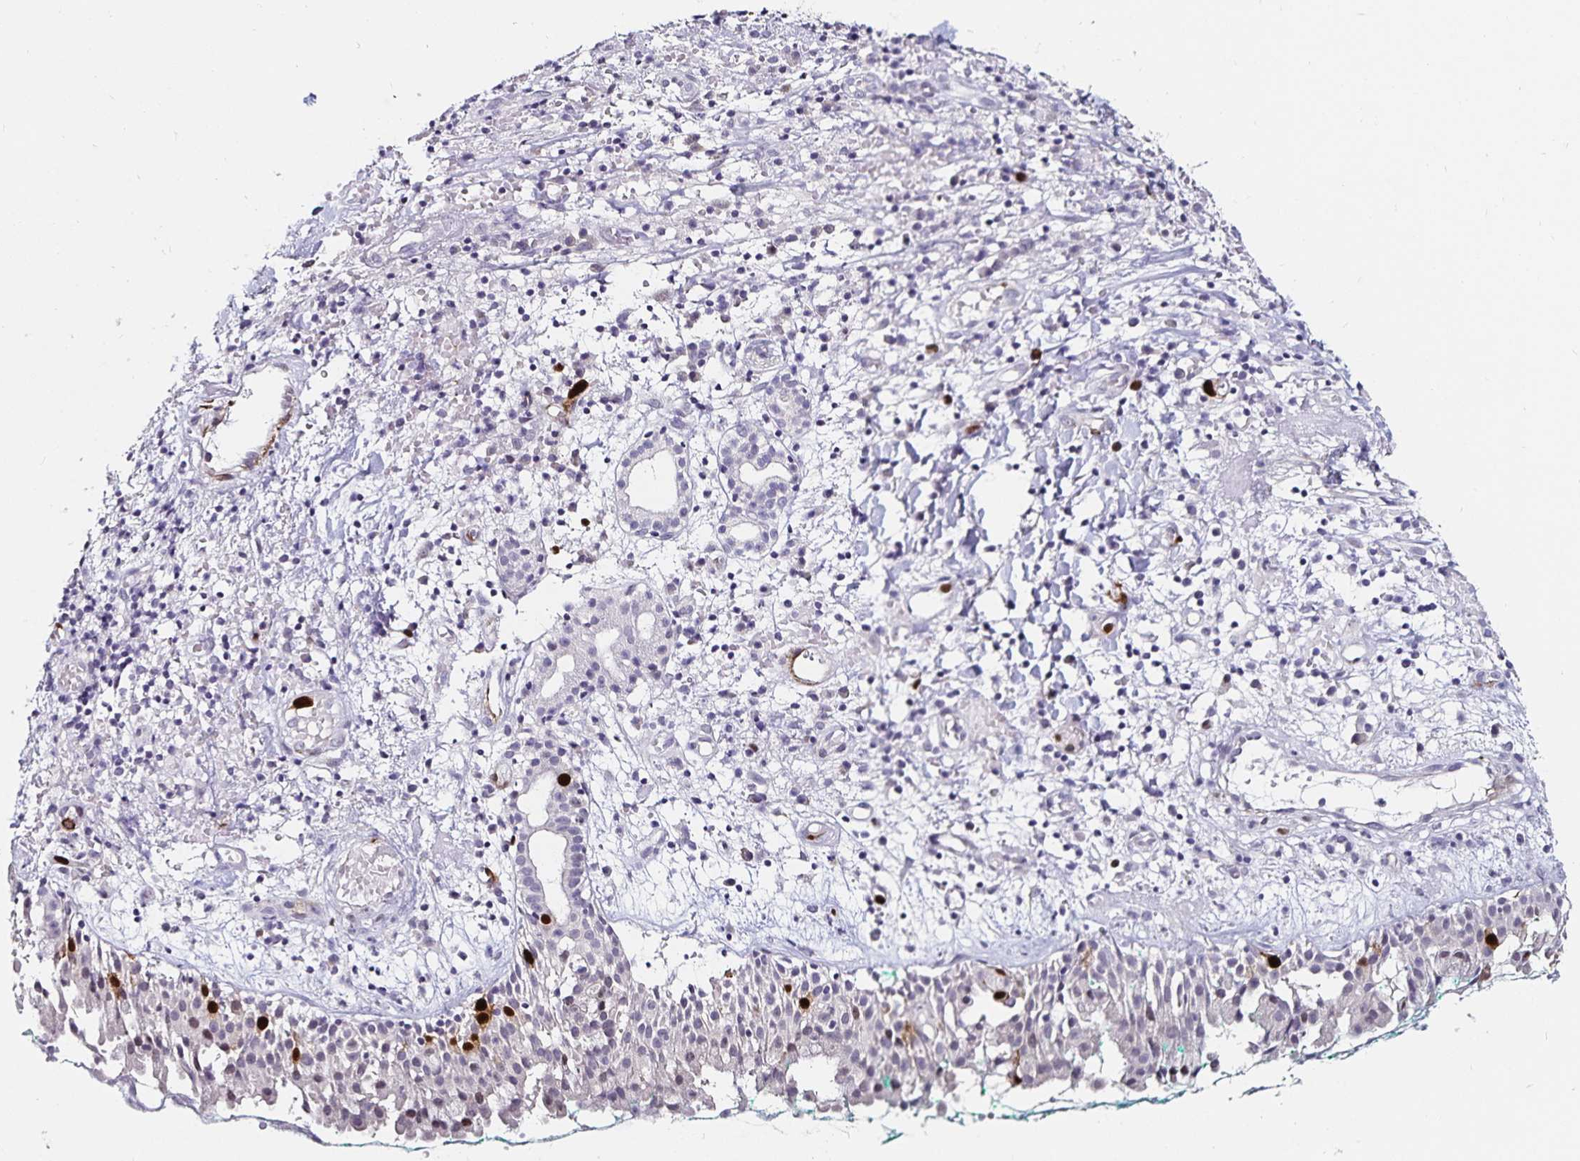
{"staining": {"intensity": "strong", "quantity": "<25%", "location": "nuclear"}, "tissue": "nasopharynx", "cell_type": "Respiratory epithelial cells", "image_type": "normal", "snomed": [{"axis": "morphology", "description": "Normal tissue, NOS"}, {"axis": "morphology", "description": "Basal cell carcinoma"}, {"axis": "topography", "description": "Cartilage tissue"}, {"axis": "topography", "description": "Nasopharynx"}, {"axis": "topography", "description": "Oral tissue"}], "caption": "Unremarkable nasopharynx displays strong nuclear expression in approximately <25% of respiratory epithelial cells, visualized by immunohistochemistry. (DAB (3,3'-diaminobenzidine) IHC, brown staining for protein, blue staining for nuclei).", "gene": "ANLN", "patient": {"sex": "female", "age": 77}}